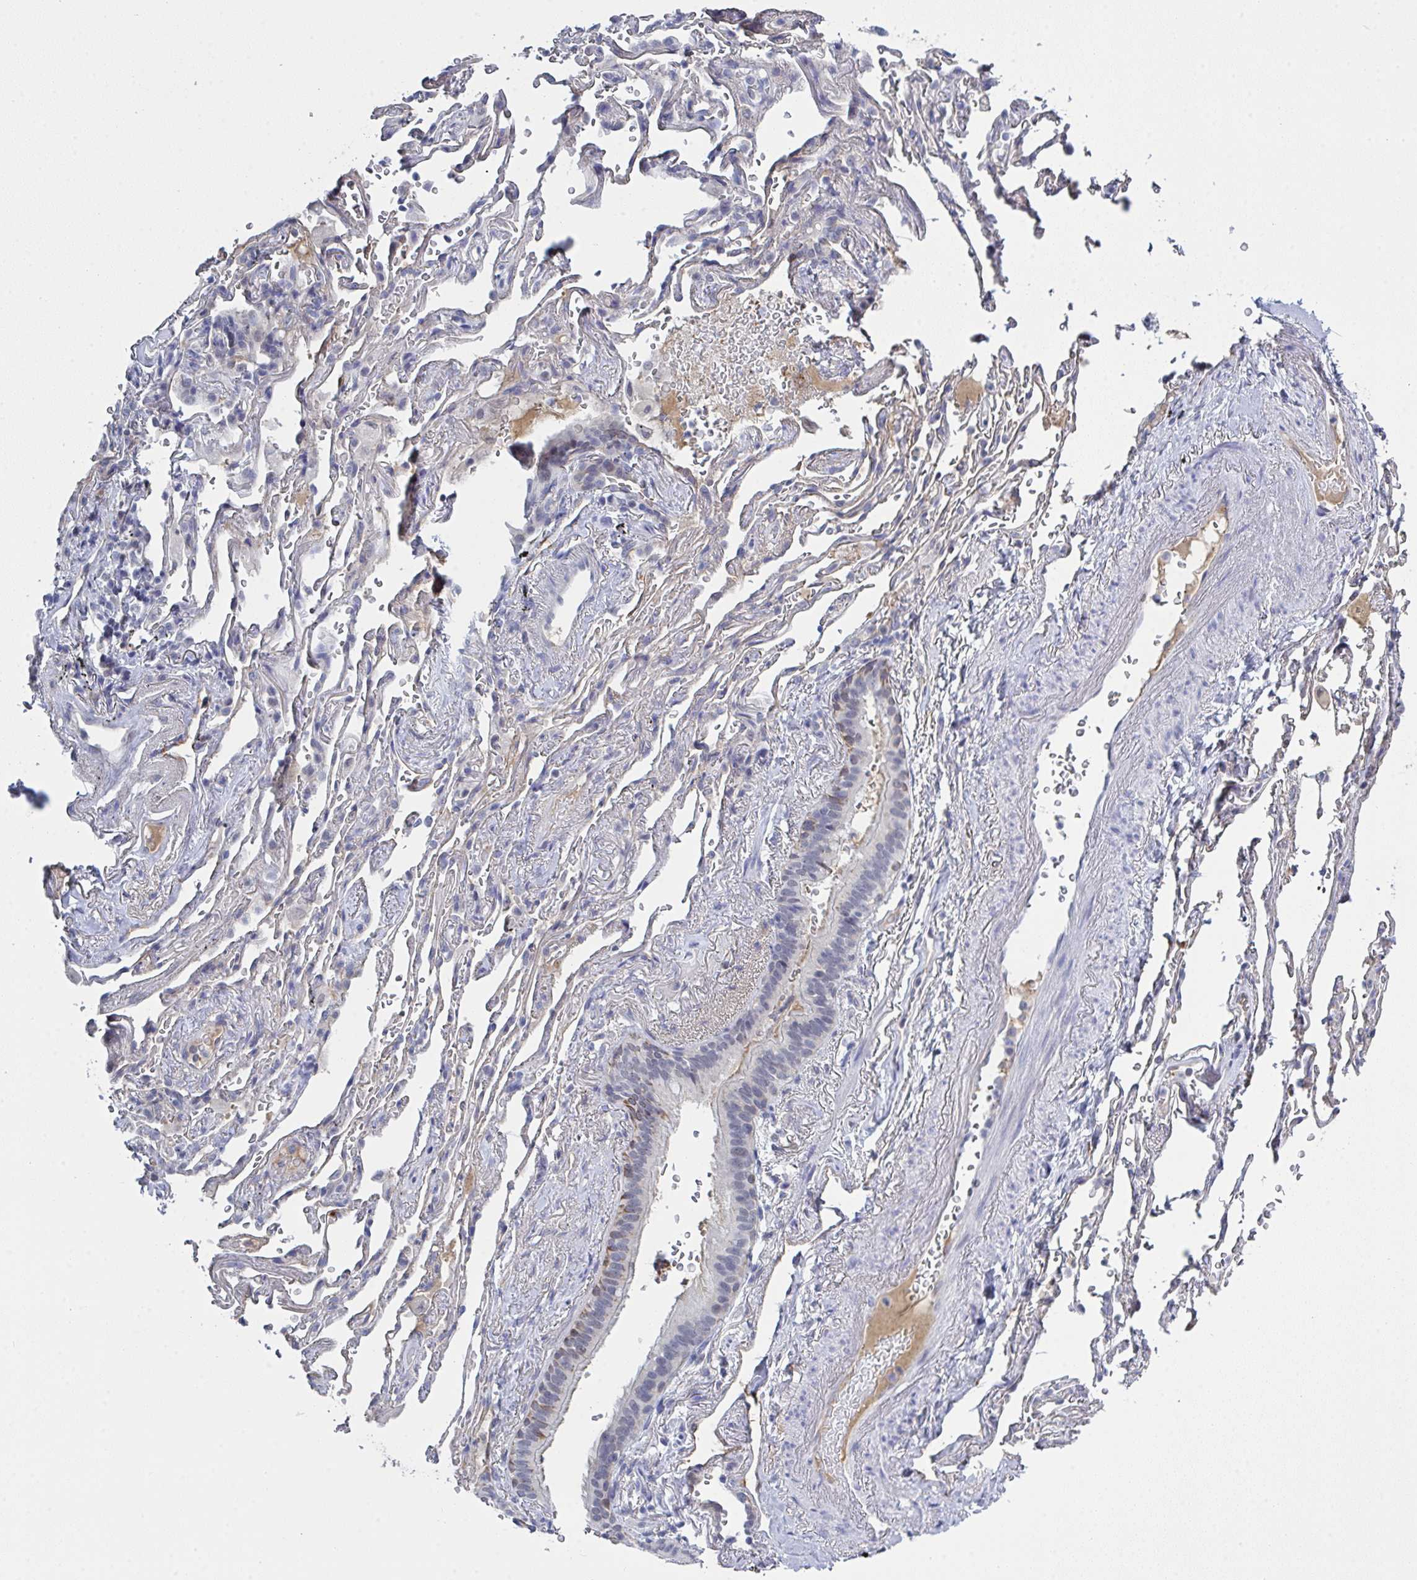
{"staining": {"intensity": "weak", "quantity": "25%-75%", "location": "cytoplasmic/membranous,nuclear"}, "tissue": "bronchus", "cell_type": "Respiratory epithelial cells", "image_type": "normal", "snomed": [{"axis": "morphology", "description": "Normal tissue, NOS"}, {"axis": "topography", "description": "Bronchus"}], "caption": "Bronchus stained for a protein shows weak cytoplasmic/membranous,nuclear positivity in respiratory epithelial cells. (DAB (3,3'-diaminobenzidine) IHC, brown staining for protein, blue staining for nuclei).", "gene": "KDM4D", "patient": {"sex": "male", "age": 70}}